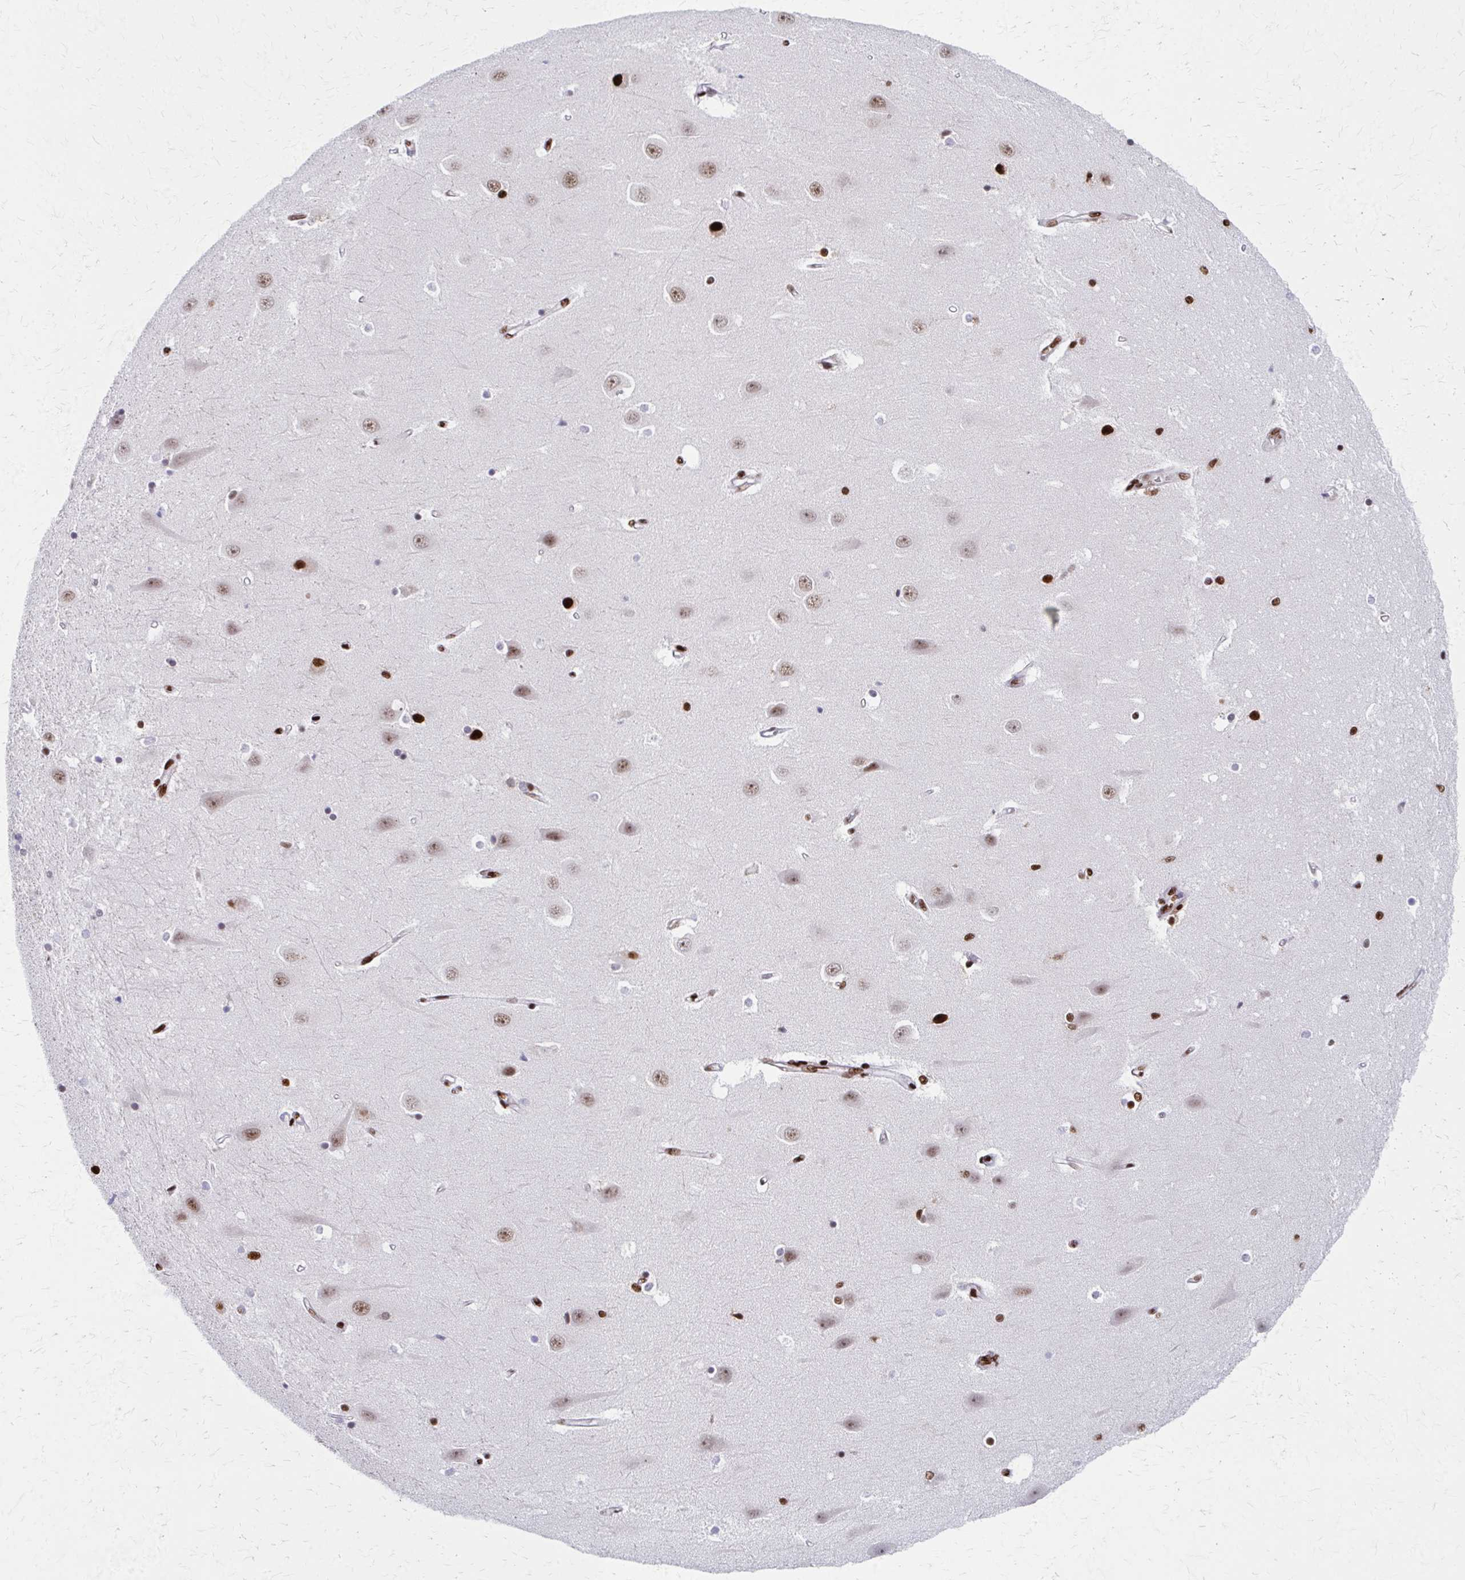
{"staining": {"intensity": "moderate", "quantity": "25%-75%", "location": "nuclear"}, "tissue": "hippocampus", "cell_type": "Glial cells", "image_type": "normal", "snomed": [{"axis": "morphology", "description": "Normal tissue, NOS"}, {"axis": "topography", "description": "Hippocampus"}], "caption": "Immunohistochemical staining of normal hippocampus reveals 25%-75% levels of moderate nuclear protein expression in approximately 25%-75% of glial cells.", "gene": "CNKSR3", "patient": {"sex": "male", "age": 63}}